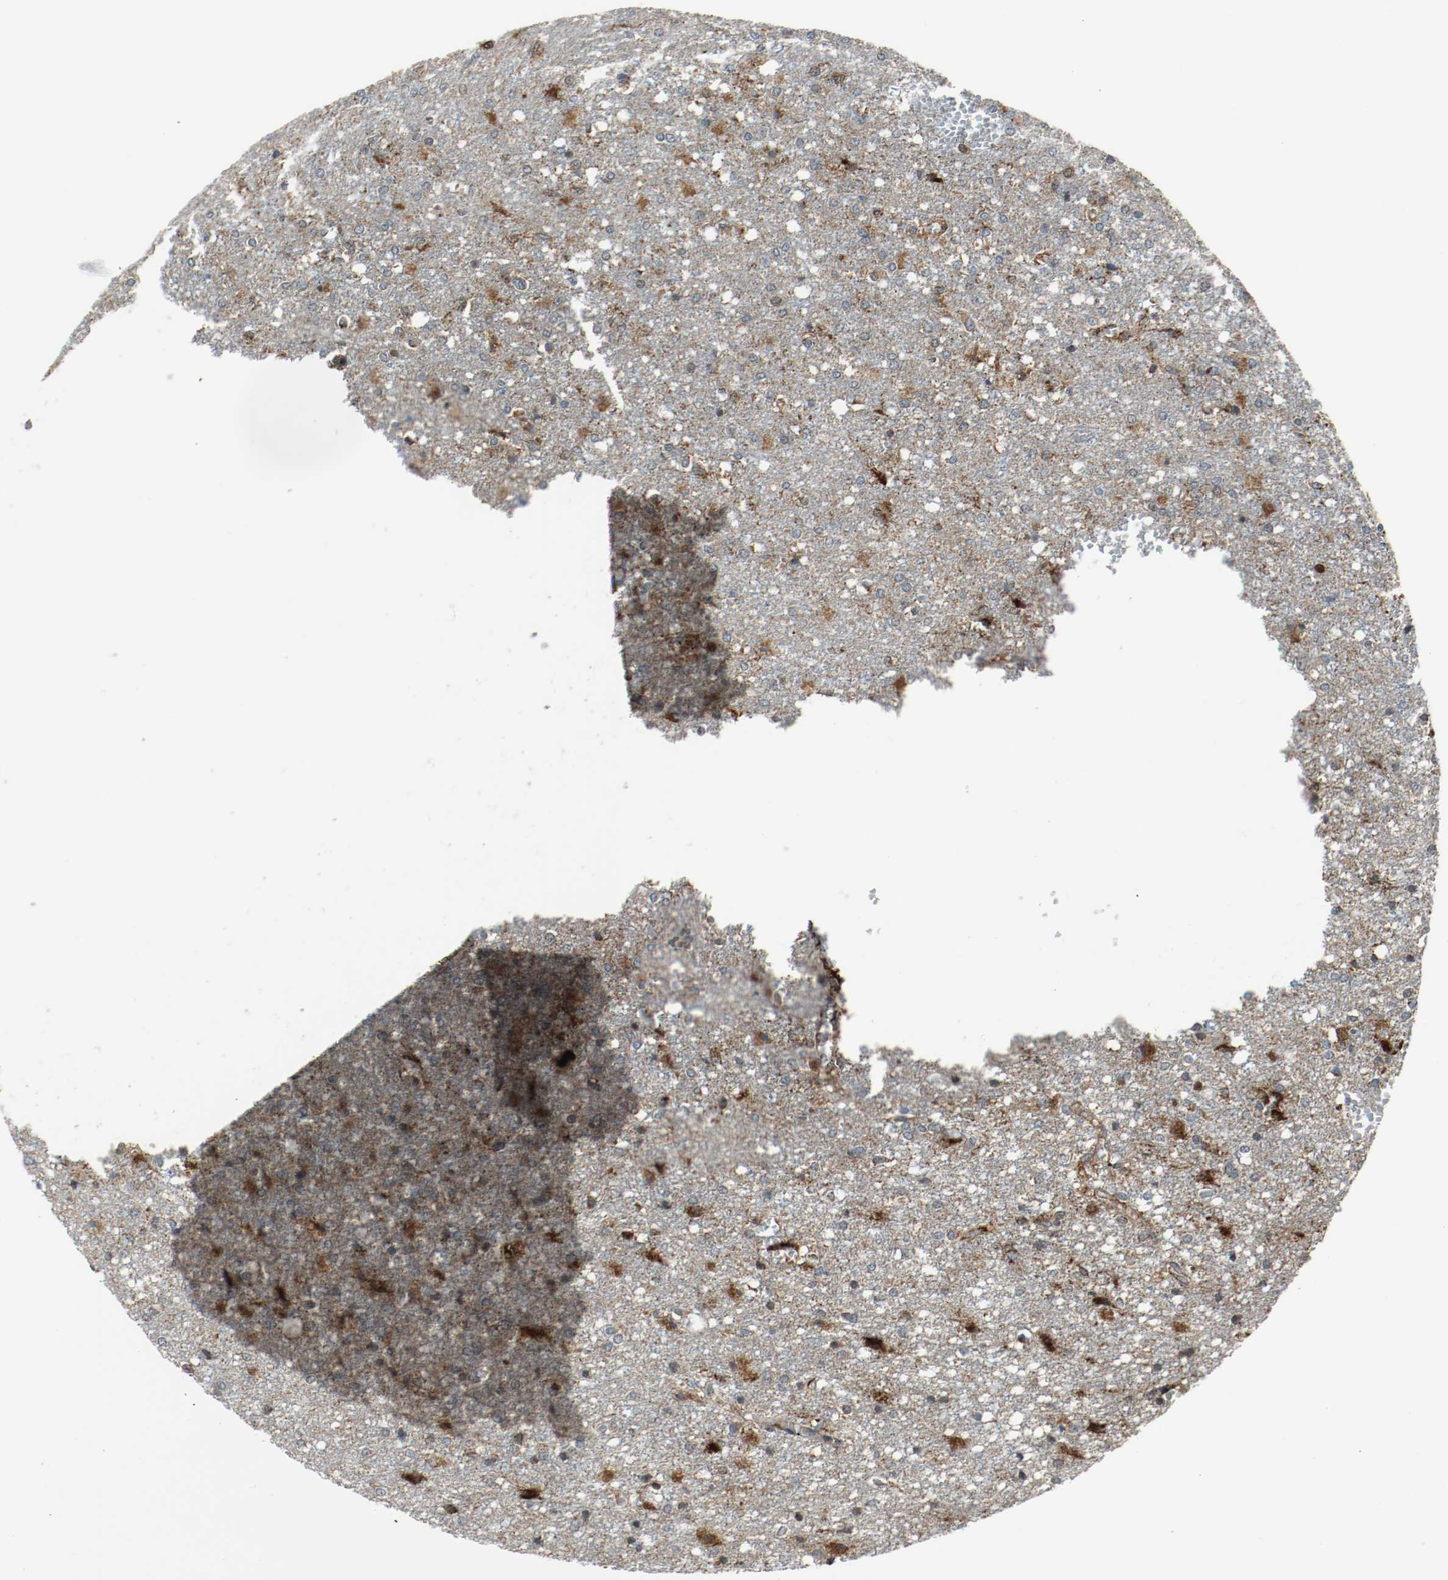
{"staining": {"intensity": "moderate", "quantity": ">75%", "location": "cytoplasmic/membranous"}, "tissue": "glioma", "cell_type": "Tumor cells", "image_type": "cancer", "snomed": [{"axis": "morphology", "description": "Glioma, malignant, High grade"}, {"axis": "topography", "description": "Cerebral cortex"}], "caption": "This histopathology image displays IHC staining of malignant high-grade glioma, with medium moderate cytoplasmic/membranous positivity in approximately >75% of tumor cells.", "gene": "TXNRD1", "patient": {"sex": "male", "age": 76}}